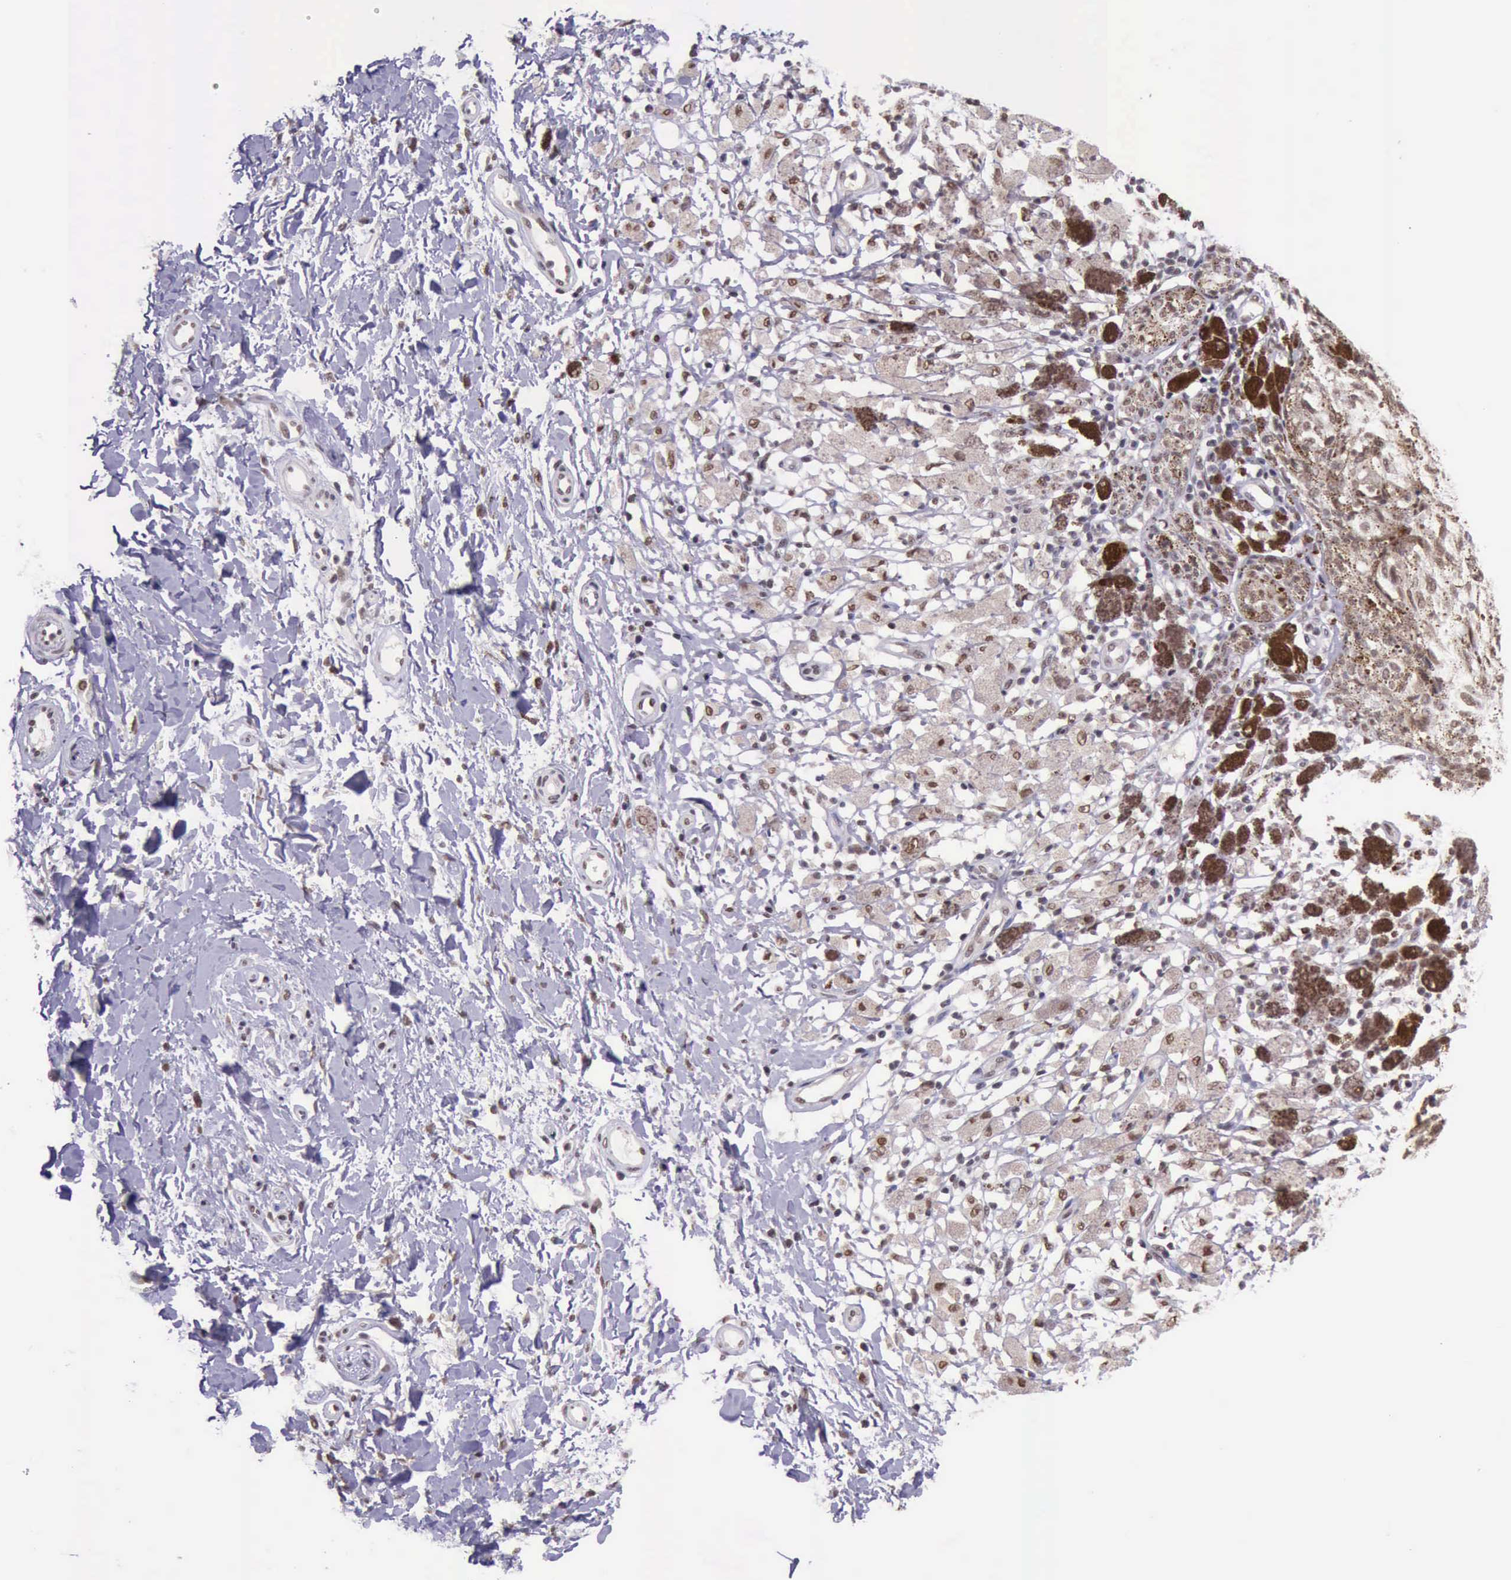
{"staining": {"intensity": "moderate", "quantity": ">75%", "location": "nuclear"}, "tissue": "melanoma", "cell_type": "Tumor cells", "image_type": "cancer", "snomed": [{"axis": "morphology", "description": "Malignant melanoma, NOS"}, {"axis": "topography", "description": "Skin"}], "caption": "Immunohistochemistry of melanoma exhibits medium levels of moderate nuclear staining in about >75% of tumor cells.", "gene": "PRPF39", "patient": {"sex": "male", "age": 88}}